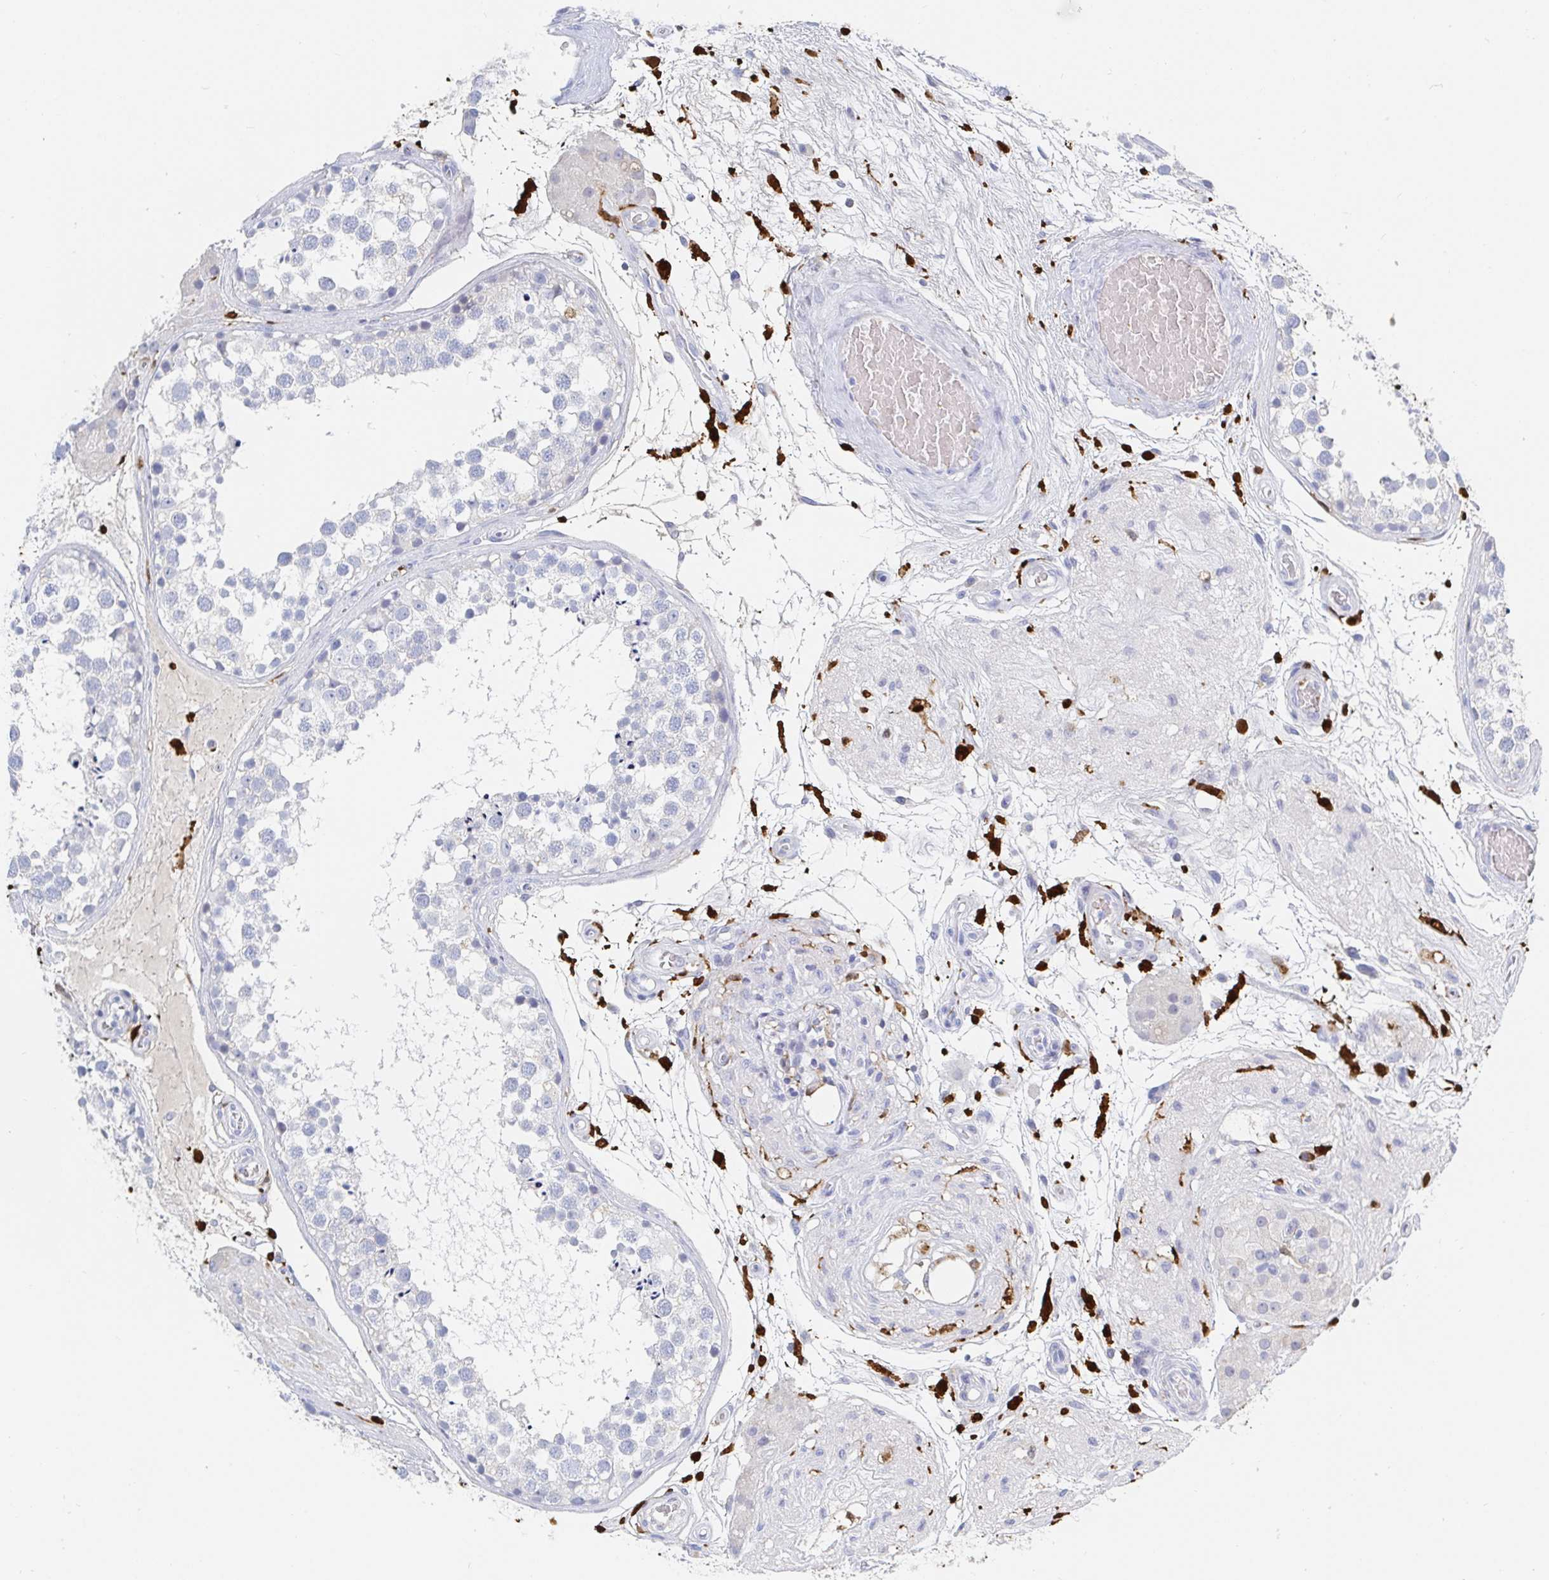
{"staining": {"intensity": "negative", "quantity": "none", "location": "none"}, "tissue": "testis", "cell_type": "Cells in seminiferous ducts", "image_type": "normal", "snomed": [{"axis": "morphology", "description": "Normal tissue, NOS"}, {"axis": "morphology", "description": "Seminoma, NOS"}, {"axis": "topography", "description": "Testis"}], "caption": "High power microscopy histopathology image of an immunohistochemistry photomicrograph of benign testis, revealing no significant staining in cells in seminiferous ducts.", "gene": "OR2A1", "patient": {"sex": "male", "age": 65}}